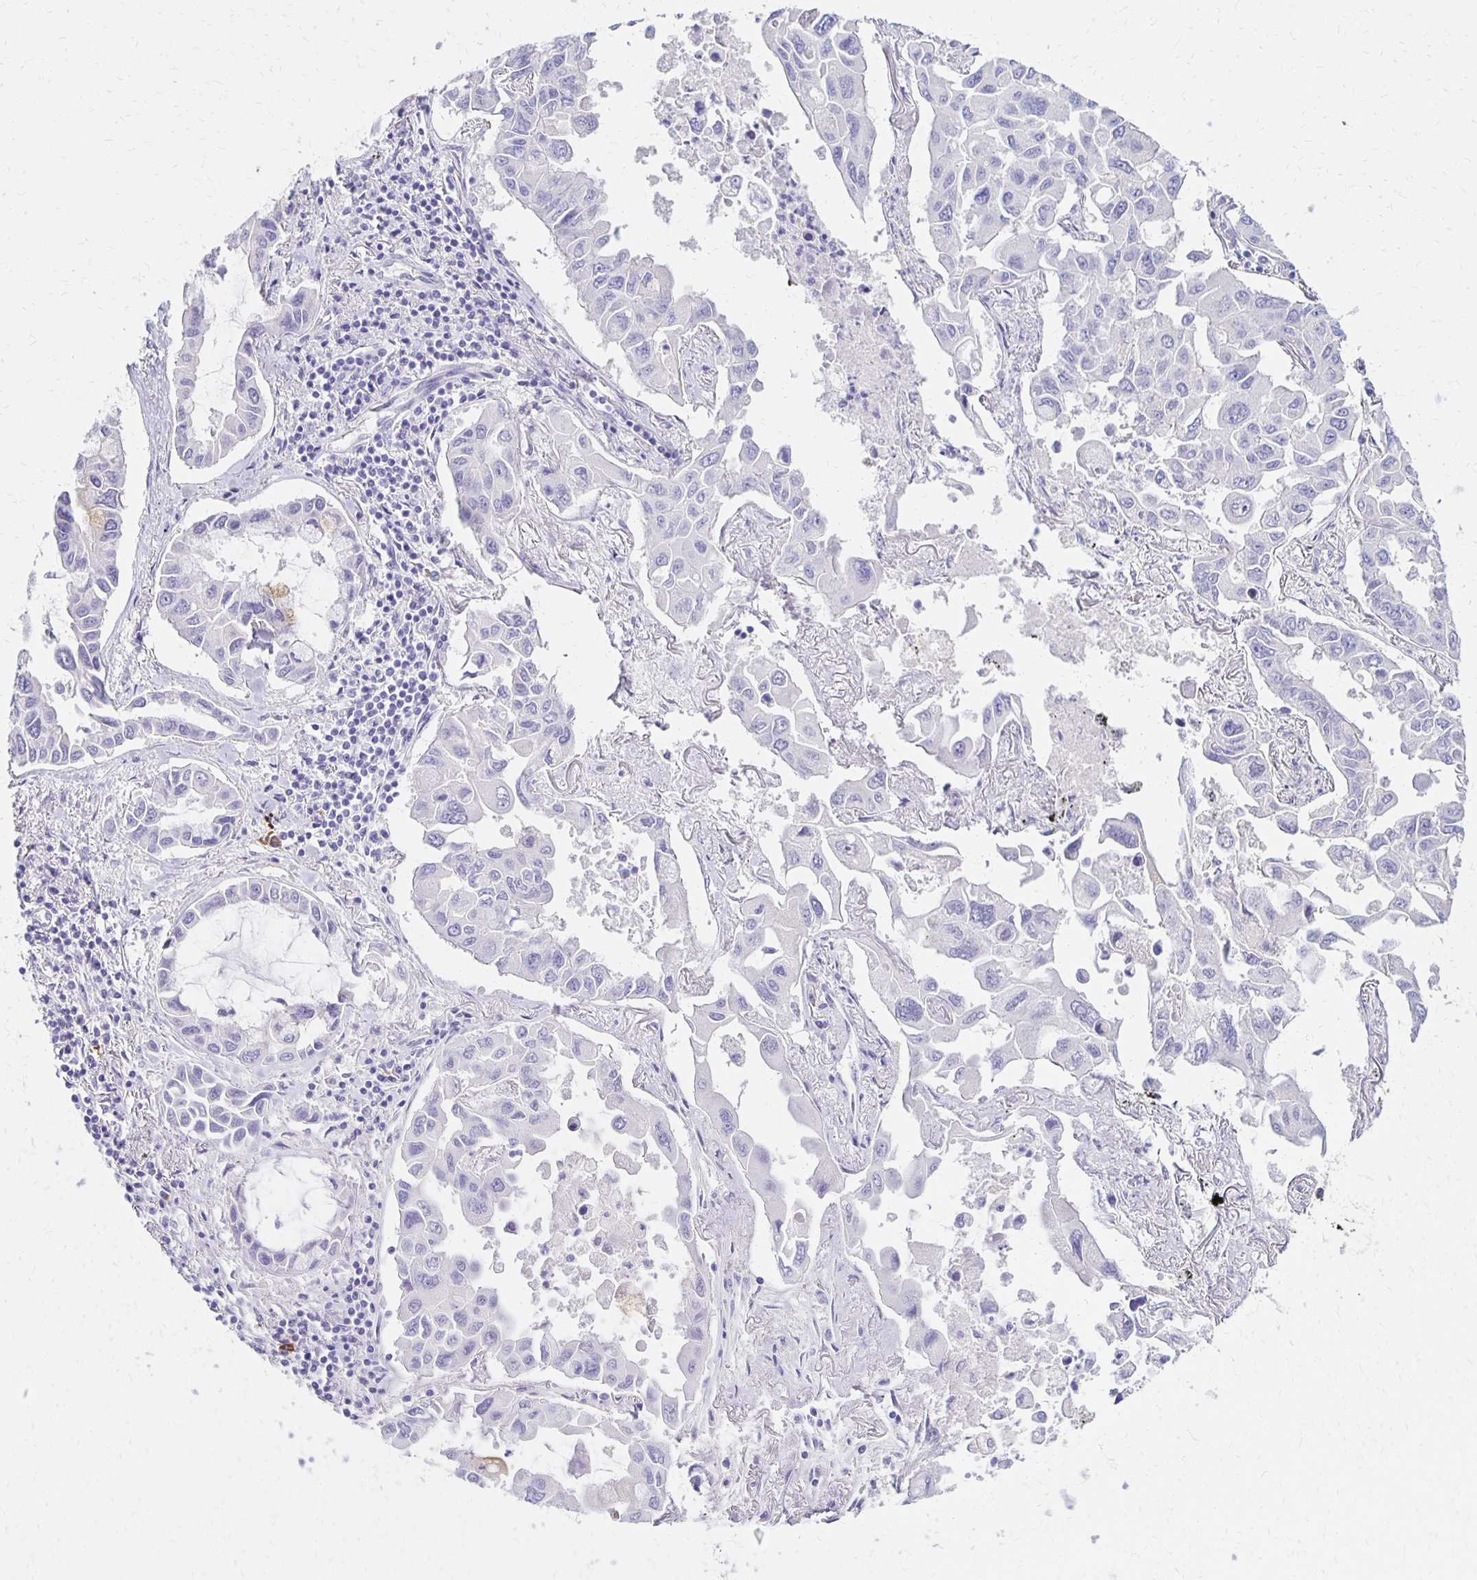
{"staining": {"intensity": "negative", "quantity": "none", "location": "none"}, "tissue": "lung cancer", "cell_type": "Tumor cells", "image_type": "cancer", "snomed": [{"axis": "morphology", "description": "Adenocarcinoma, NOS"}, {"axis": "topography", "description": "Lung"}], "caption": "Photomicrograph shows no significant protein positivity in tumor cells of lung cancer.", "gene": "FNTB", "patient": {"sex": "male", "age": 64}}